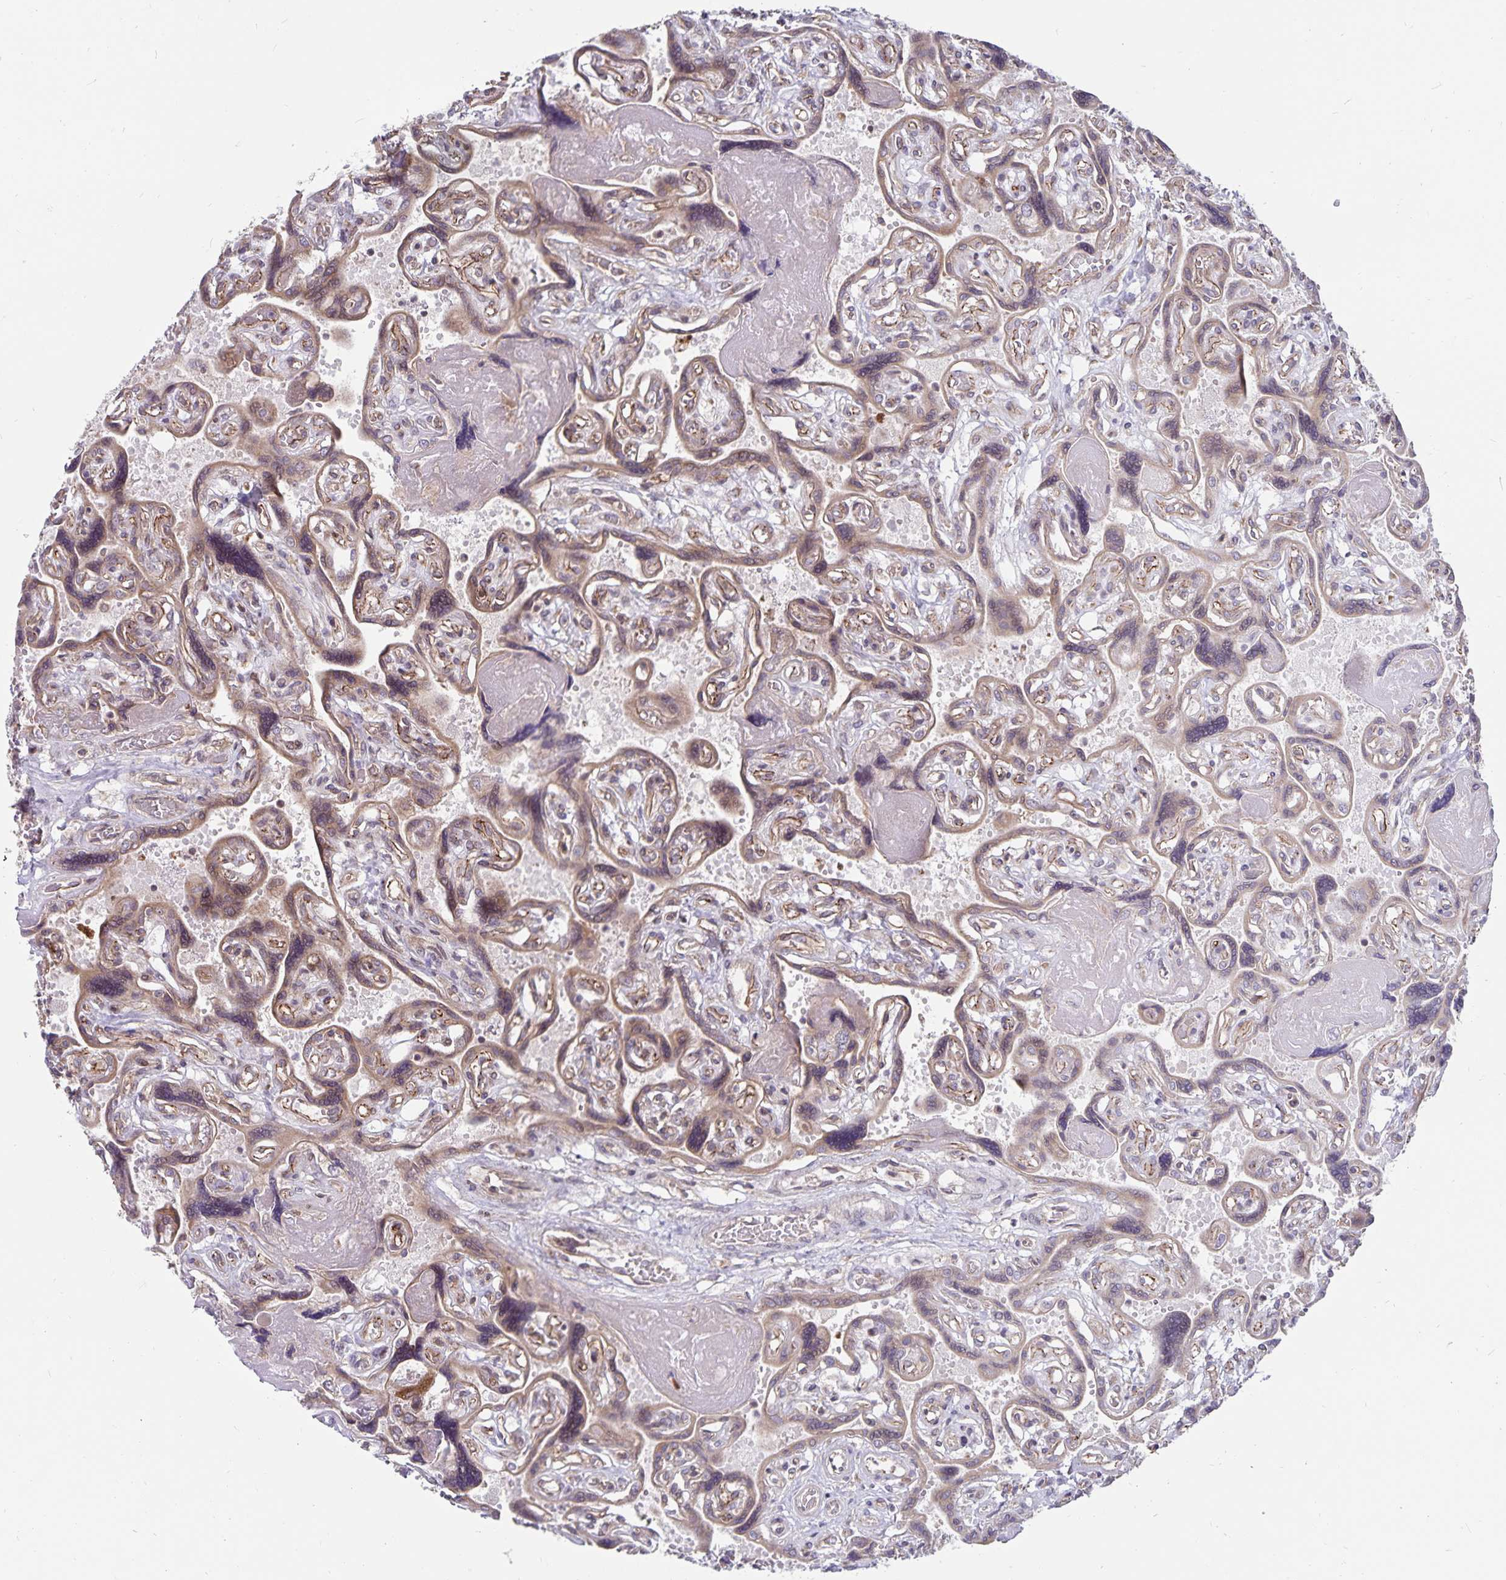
{"staining": {"intensity": "moderate", "quantity": ">75%", "location": "cytoplasmic/membranous"}, "tissue": "placenta", "cell_type": "Decidual cells", "image_type": "normal", "snomed": [{"axis": "morphology", "description": "Normal tissue, NOS"}, {"axis": "topography", "description": "Placenta"}], "caption": "Immunohistochemical staining of normal placenta shows >75% levels of moderate cytoplasmic/membranous protein expression in about >75% of decidual cells.", "gene": "SEC62", "patient": {"sex": "female", "age": 32}}